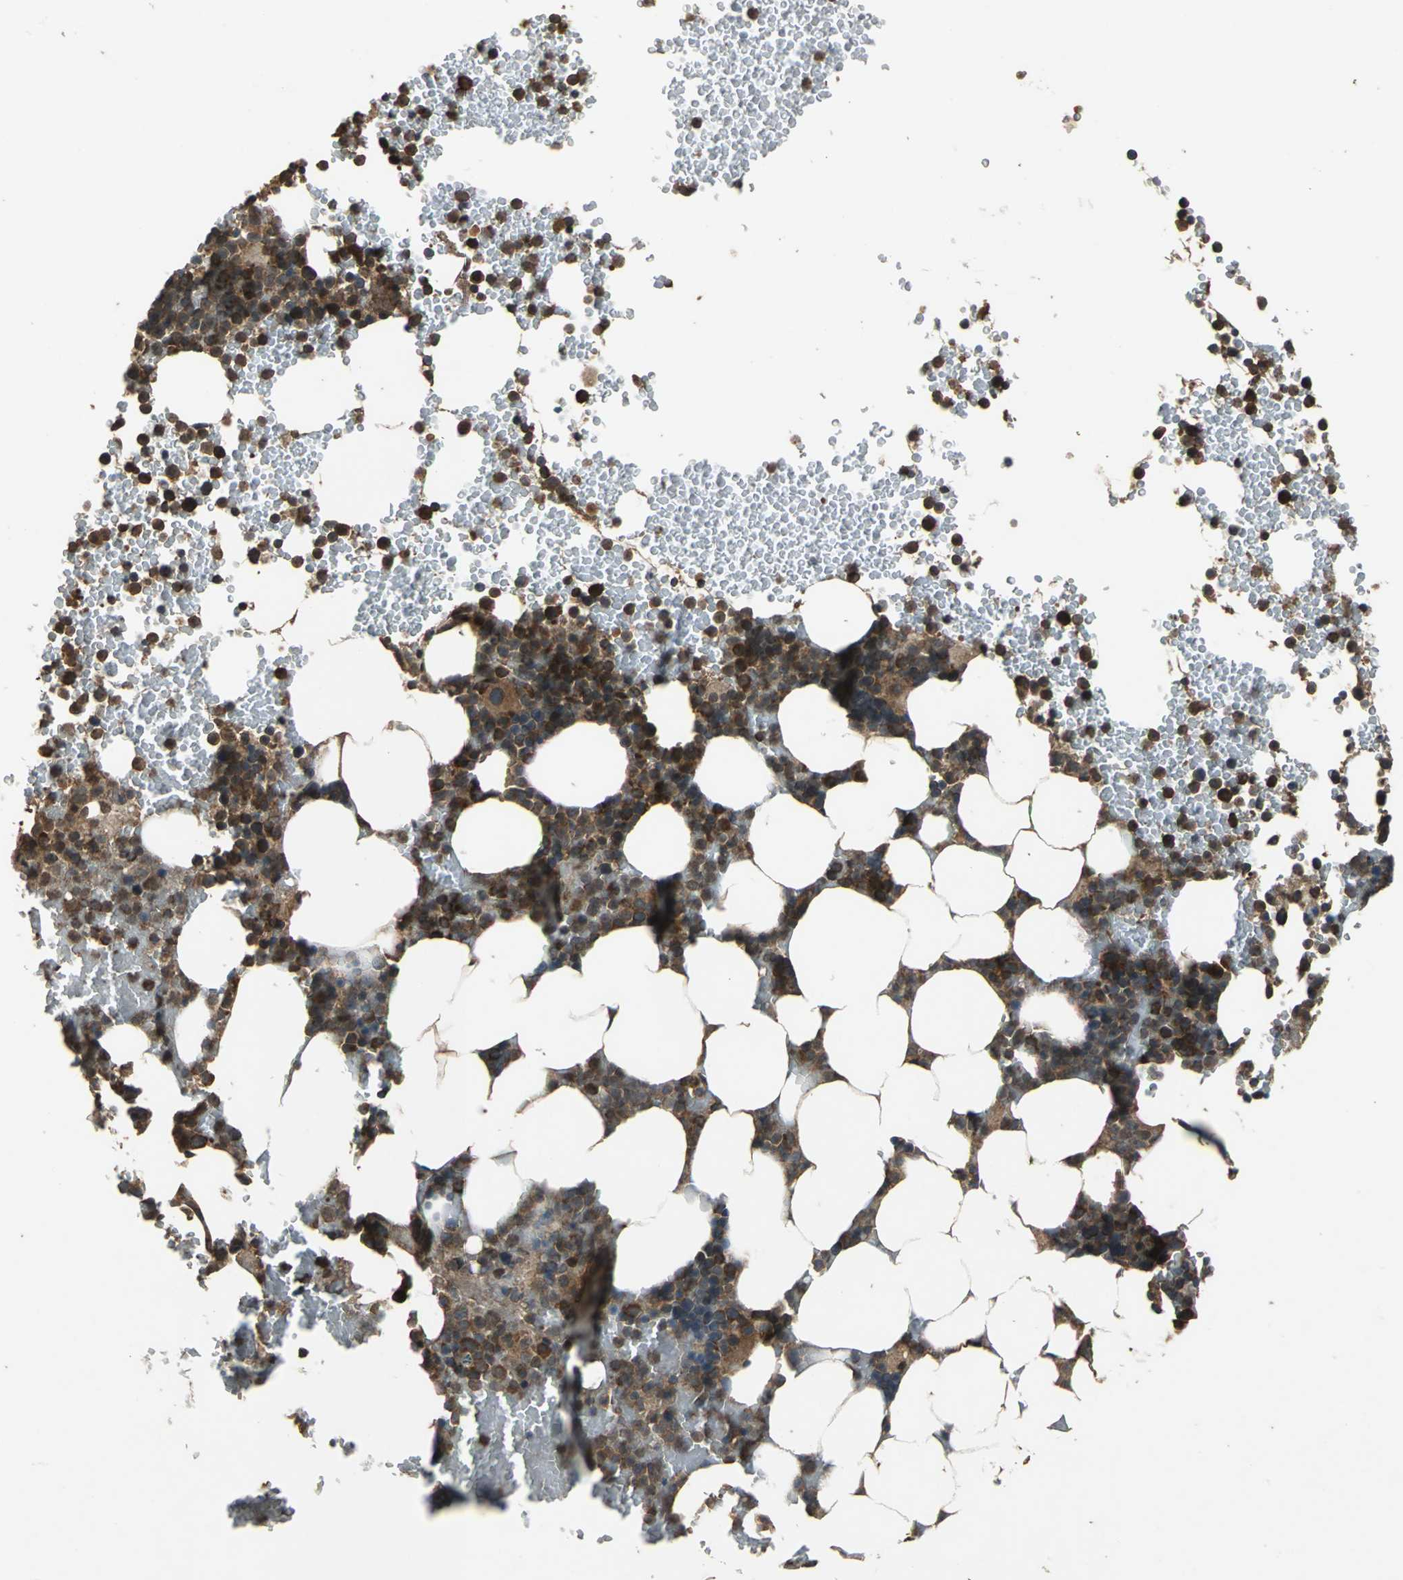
{"staining": {"intensity": "strong", "quantity": ">75%", "location": "cytoplasmic/membranous,nuclear"}, "tissue": "bone marrow", "cell_type": "Hematopoietic cells", "image_type": "normal", "snomed": [{"axis": "morphology", "description": "Normal tissue, NOS"}, {"axis": "topography", "description": "Bone marrow"}], "caption": "Immunohistochemistry (IHC) of benign bone marrow demonstrates high levels of strong cytoplasmic/membranous,nuclear positivity in approximately >75% of hematopoietic cells.", "gene": "ZNF608", "patient": {"sex": "female", "age": 66}}